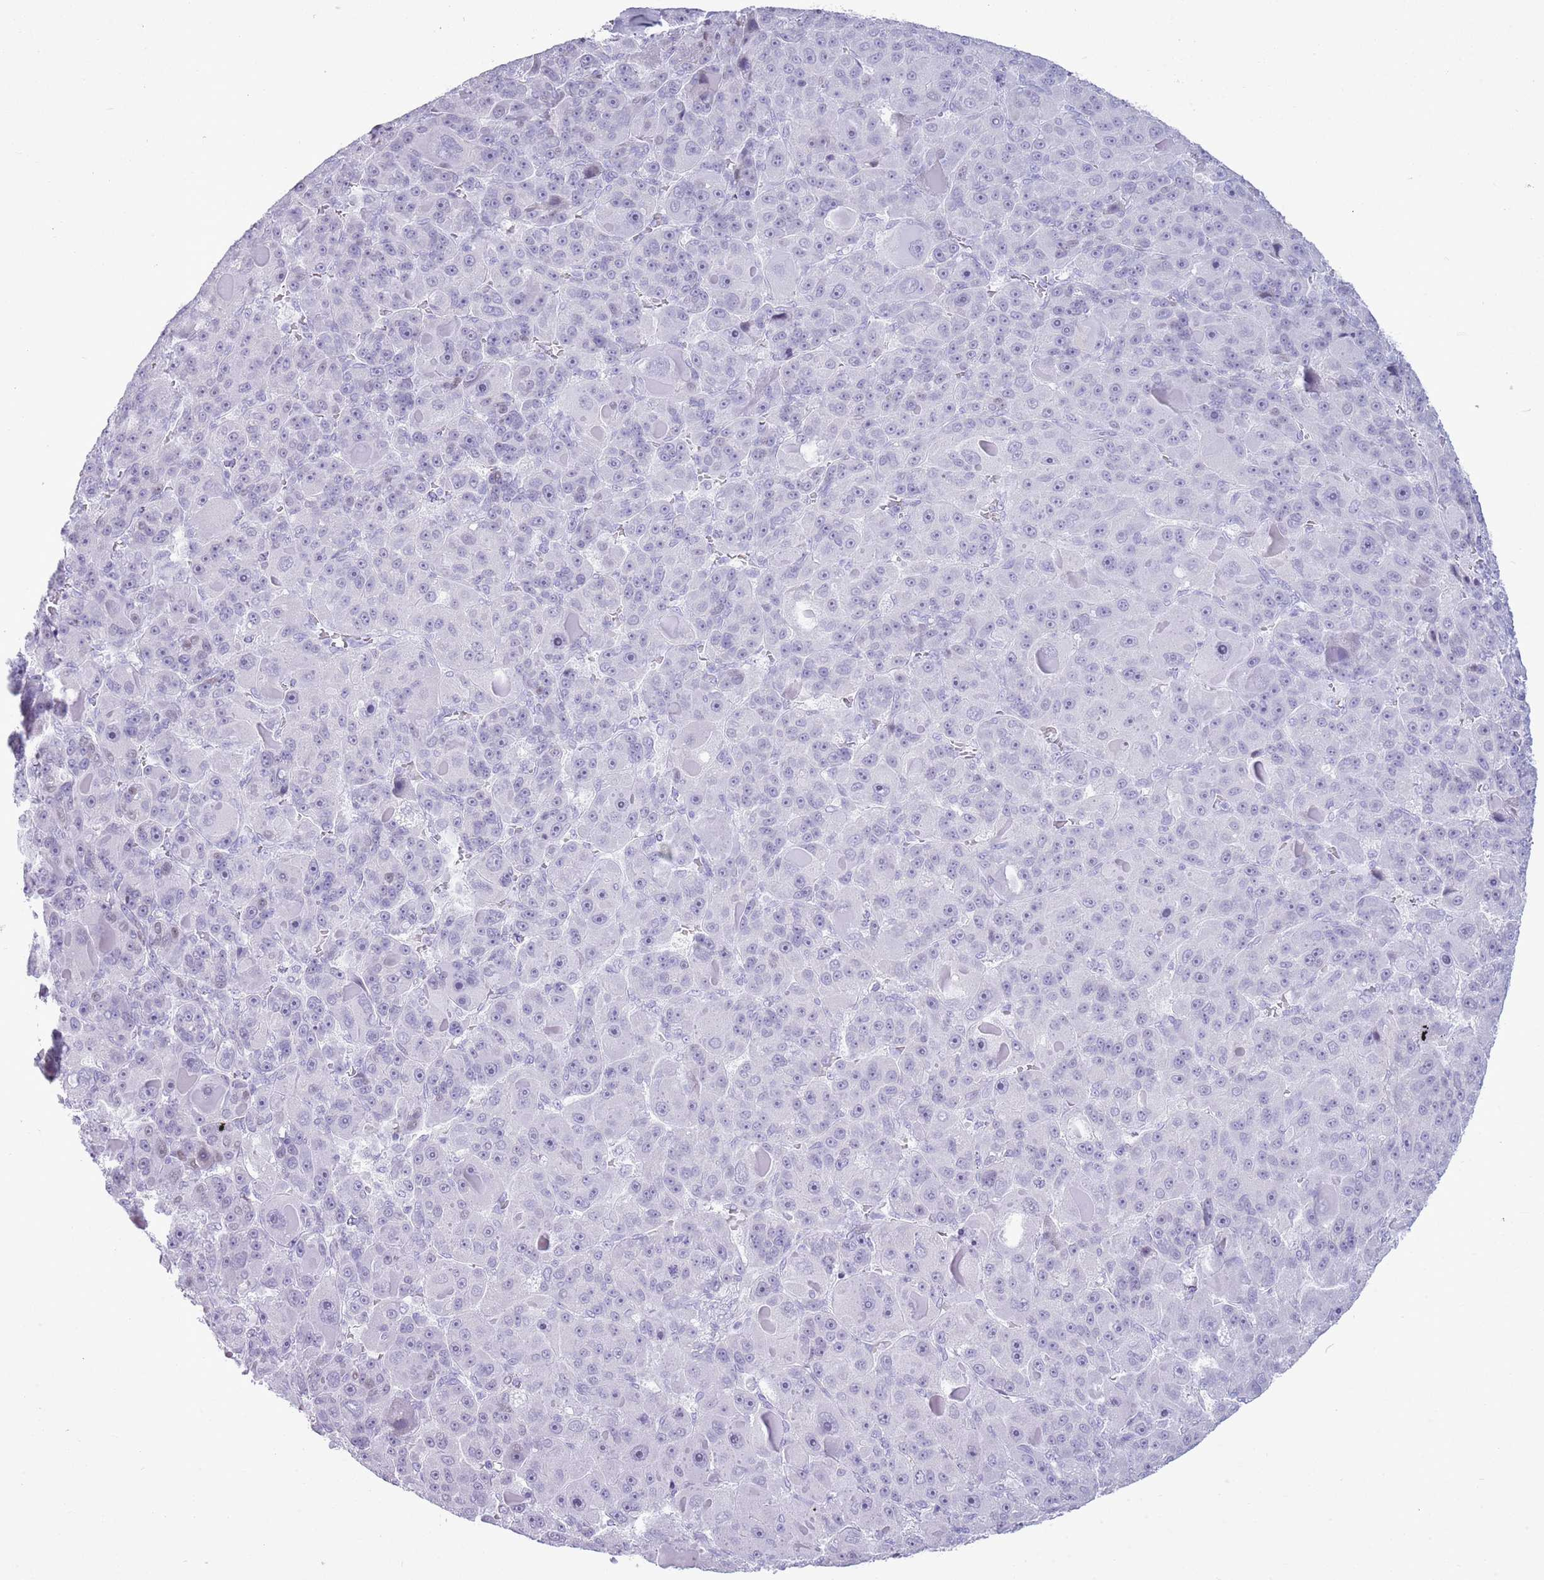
{"staining": {"intensity": "negative", "quantity": "none", "location": "none"}, "tissue": "liver cancer", "cell_type": "Tumor cells", "image_type": "cancer", "snomed": [{"axis": "morphology", "description": "Carcinoma, Hepatocellular, NOS"}, {"axis": "topography", "description": "Liver"}], "caption": "Immunohistochemistry (IHC) image of neoplastic tissue: liver cancer stained with DAB demonstrates no significant protein staining in tumor cells.", "gene": "ASIP", "patient": {"sex": "male", "age": 76}}